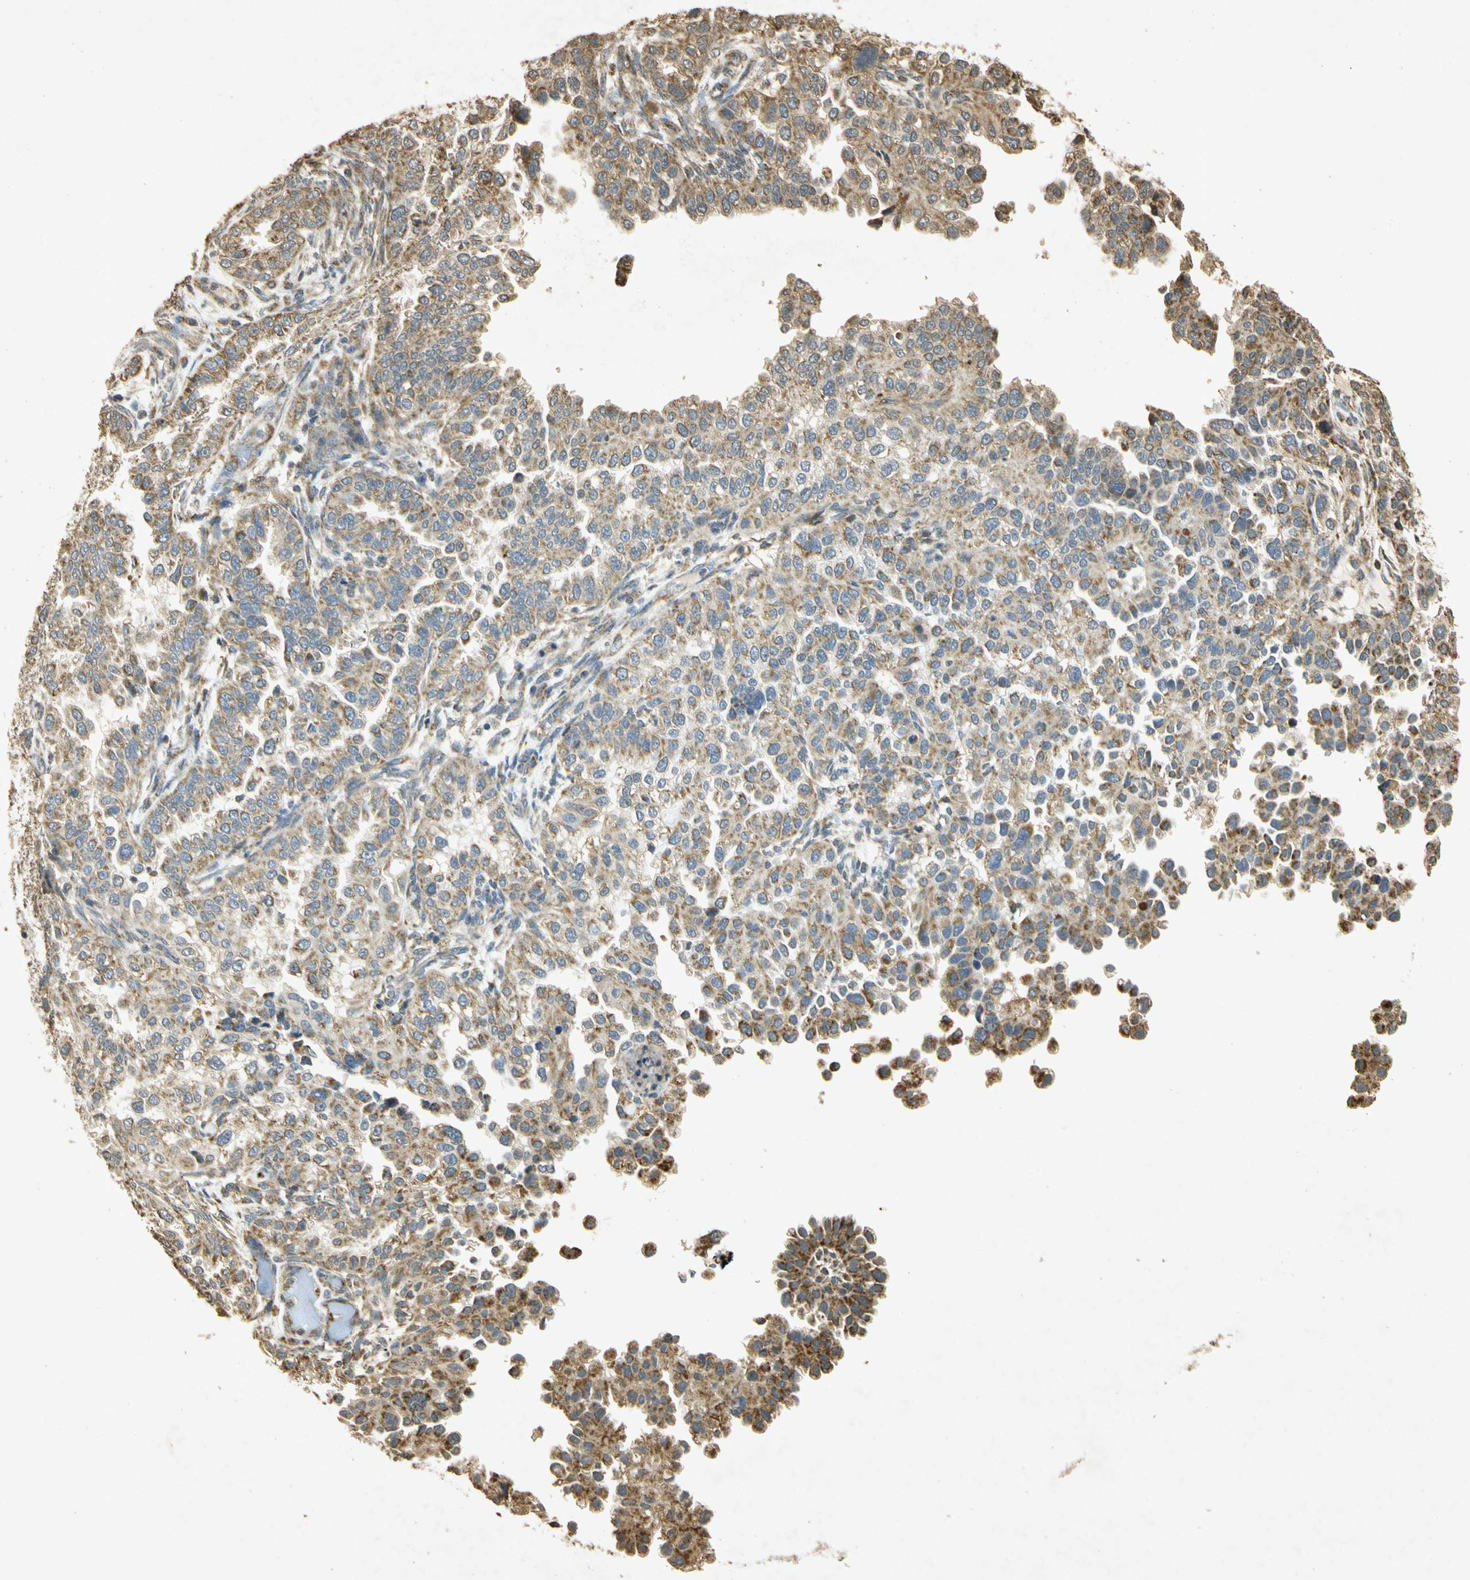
{"staining": {"intensity": "moderate", "quantity": ">75%", "location": "cytoplasmic/membranous"}, "tissue": "endometrial cancer", "cell_type": "Tumor cells", "image_type": "cancer", "snomed": [{"axis": "morphology", "description": "Adenocarcinoma, NOS"}, {"axis": "topography", "description": "Endometrium"}], "caption": "This photomicrograph shows endometrial cancer stained with immunohistochemistry to label a protein in brown. The cytoplasmic/membranous of tumor cells show moderate positivity for the protein. Nuclei are counter-stained blue.", "gene": "PRDX3", "patient": {"sex": "female", "age": 85}}